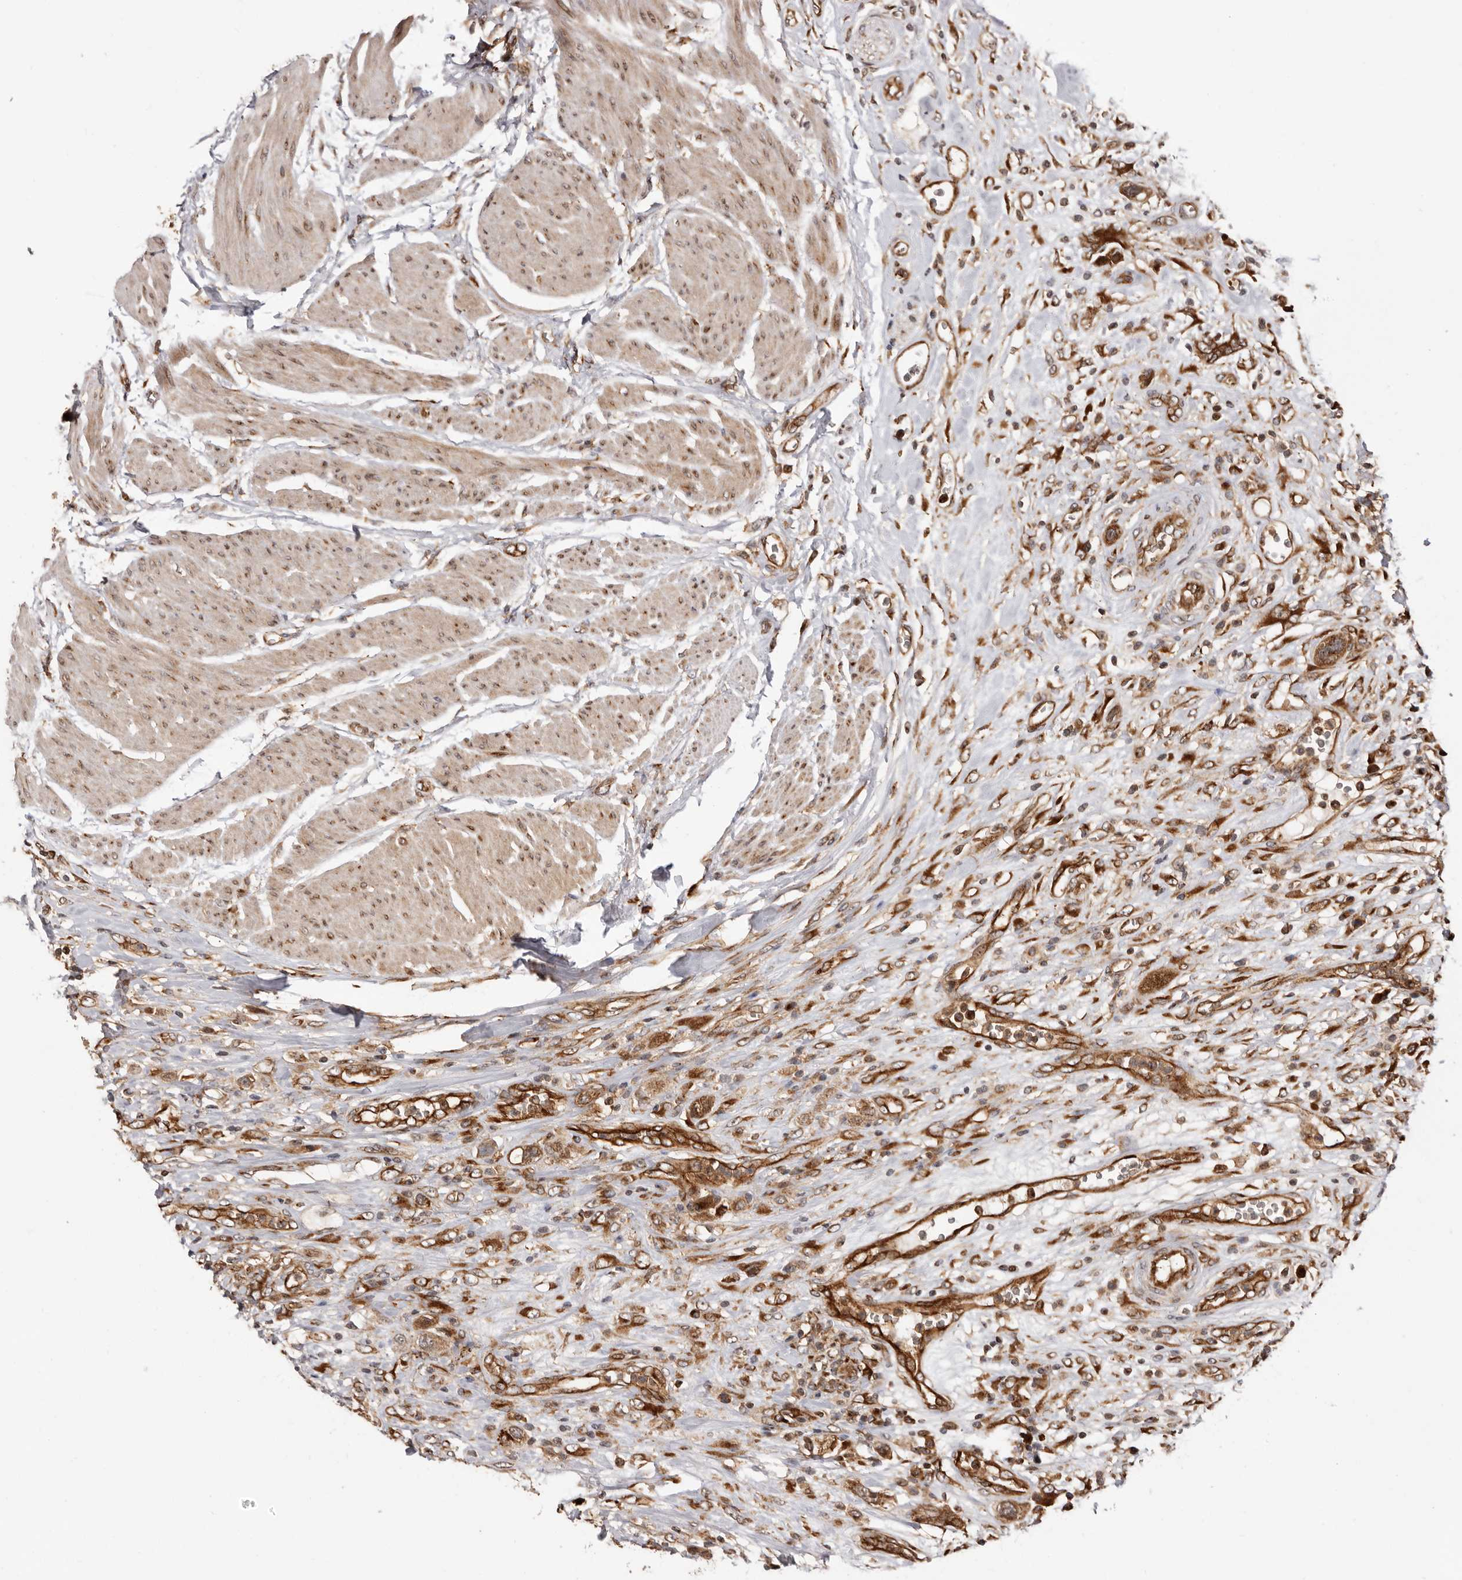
{"staining": {"intensity": "strong", "quantity": ">75%", "location": "cytoplasmic/membranous"}, "tissue": "urothelial cancer", "cell_type": "Tumor cells", "image_type": "cancer", "snomed": [{"axis": "morphology", "description": "Urothelial carcinoma, High grade"}, {"axis": "topography", "description": "Urinary bladder"}], "caption": "A micrograph of human high-grade urothelial carcinoma stained for a protein reveals strong cytoplasmic/membranous brown staining in tumor cells.", "gene": "GPR27", "patient": {"sex": "male", "age": 50}}